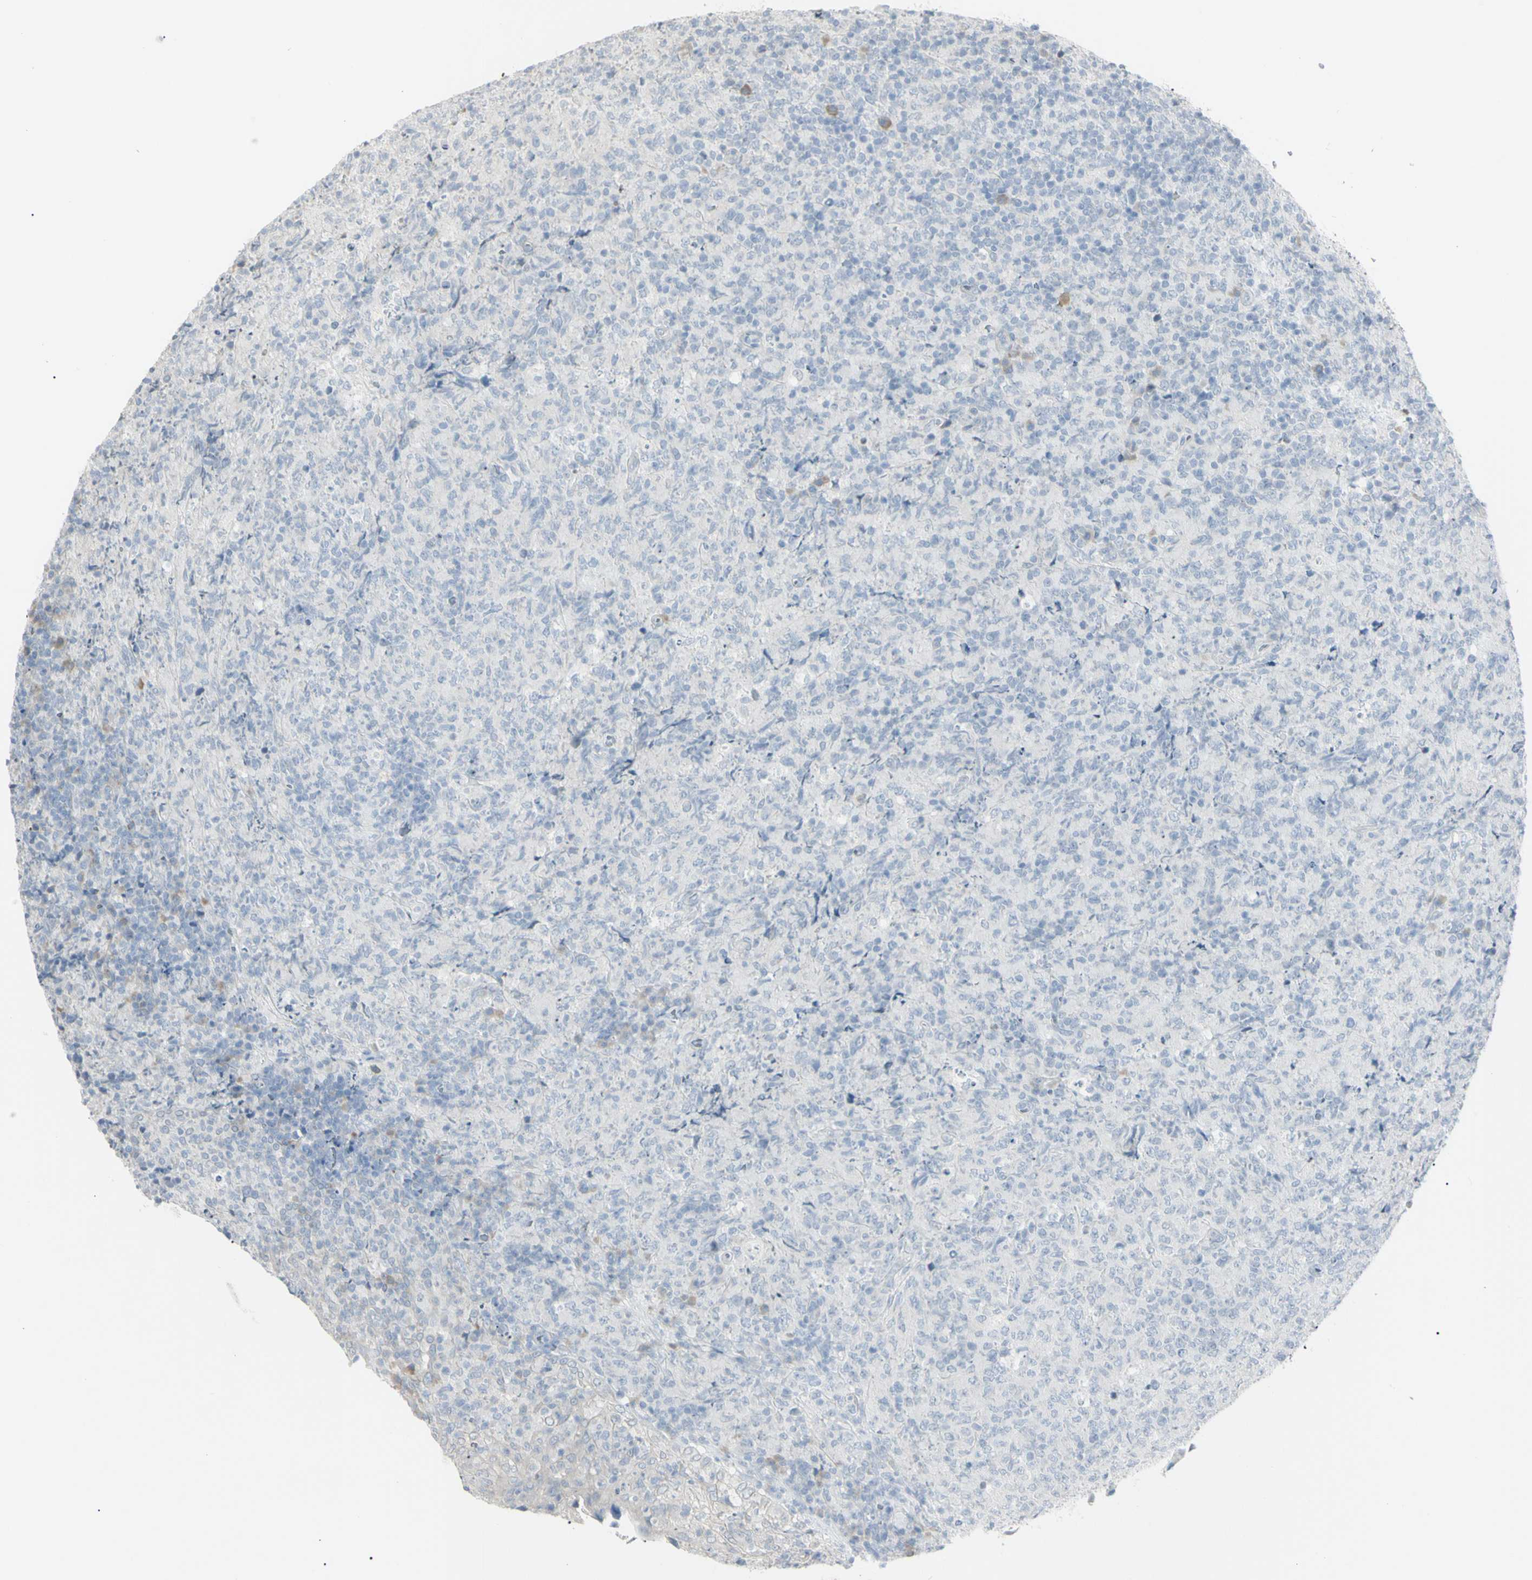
{"staining": {"intensity": "negative", "quantity": "none", "location": "none"}, "tissue": "lymphoma", "cell_type": "Tumor cells", "image_type": "cancer", "snomed": [{"axis": "morphology", "description": "Malignant lymphoma, non-Hodgkin's type, High grade"}, {"axis": "topography", "description": "Tonsil"}], "caption": "The immunohistochemistry micrograph has no significant positivity in tumor cells of high-grade malignant lymphoma, non-Hodgkin's type tissue.", "gene": "PIP", "patient": {"sex": "female", "age": 36}}